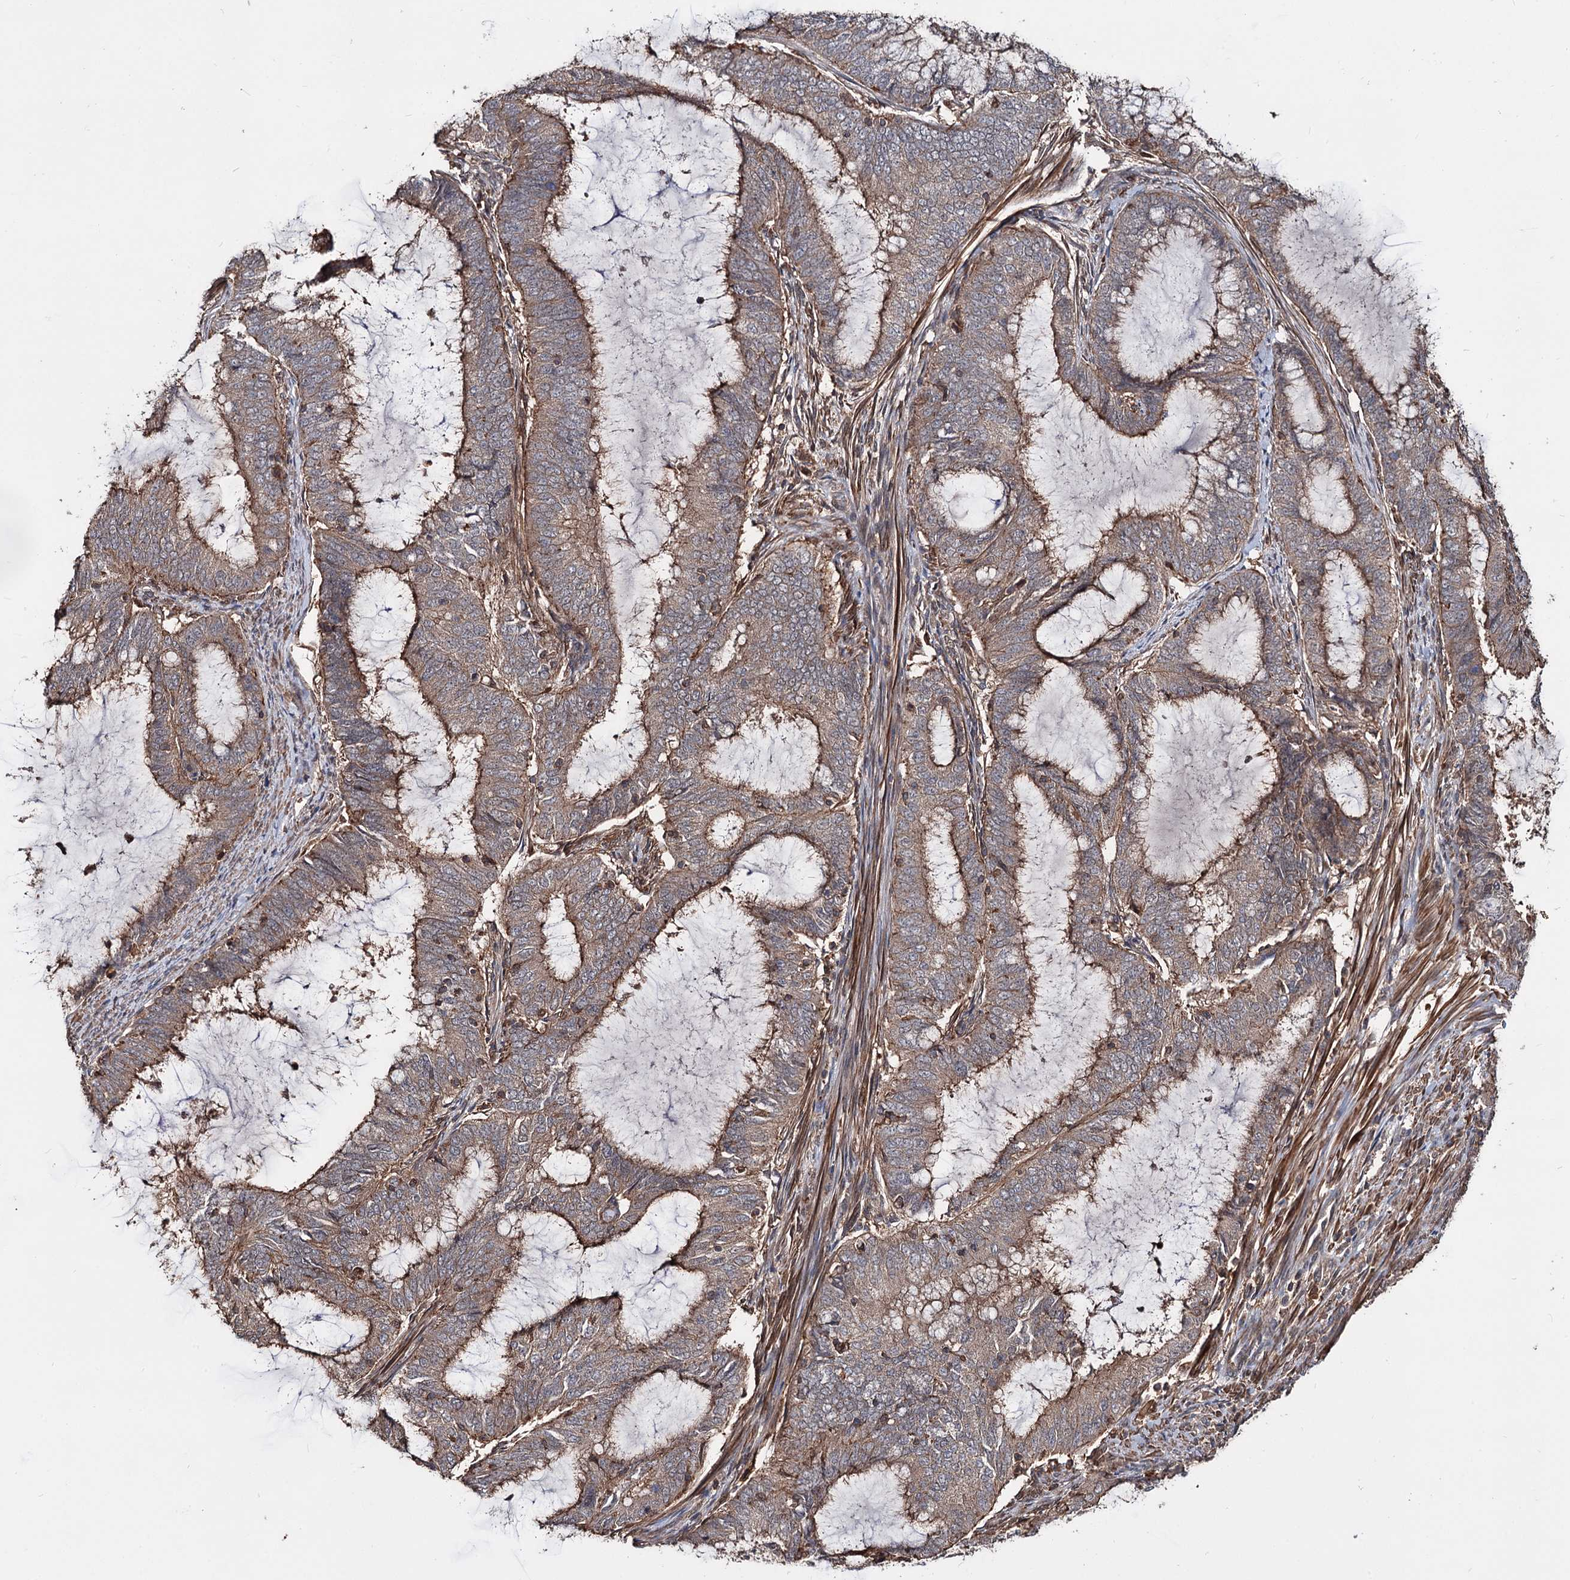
{"staining": {"intensity": "moderate", "quantity": ">75%", "location": "cytoplasmic/membranous"}, "tissue": "endometrial cancer", "cell_type": "Tumor cells", "image_type": "cancer", "snomed": [{"axis": "morphology", "description": "Adenocarcinoma, NOS"}, {"axis": "topography", "description": "Endometrium"}], "caption": "High-power microscopy captured an immunohistochemistry (IHC) micrograph of endometrial cancer, revealing moderate cytoplasmic/membranous positivity in approximately >75% of tumor cells. The protein of interest is stained brown, and the nuclei are stained in blue (DAB IHC with brightfield microscopy, high magnification).", "gene": "GRIP1", "patient": {"sex": "female", "age": 51}}